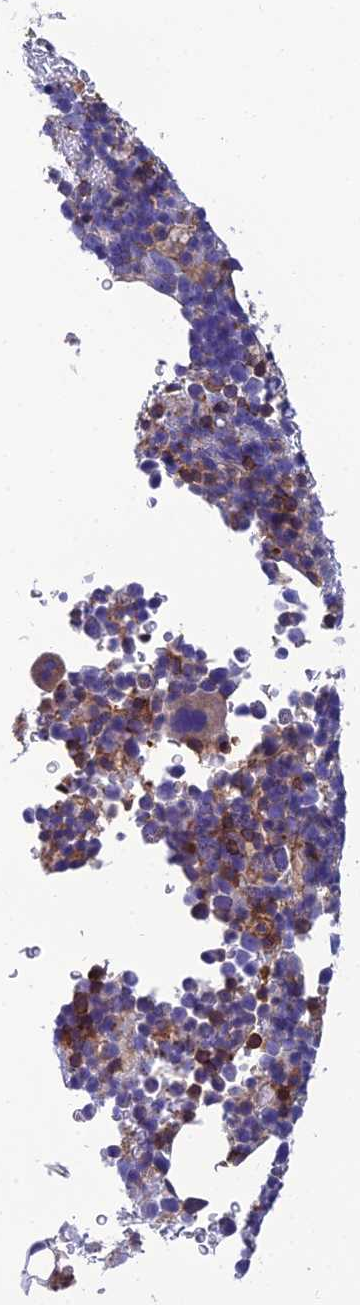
{"staining": {"intensity": "moderate", "quantity": "25%-75%", "location": "cytoplasmic/membranous"}, "tissue": "bone marrow", "cell_type": "Hematopoietic cells", "image_type": "normal", "snomed": [{"axis": "morphology", "description": "Normal tissue, NOS"}, {"axis": "topography", "description": "Bone marrow"}], "caption": "IHC (DAB) staining of unremarkable bone marrow reveals moderate cytoplasmic/membranous protein expression in approximately 25%-75% of hematopoietic cells. (DAB IHC with brightfield microscopy, high magnification).", "gene": "PPP1R18", "patient": {"sex": "female", "age": 82}}